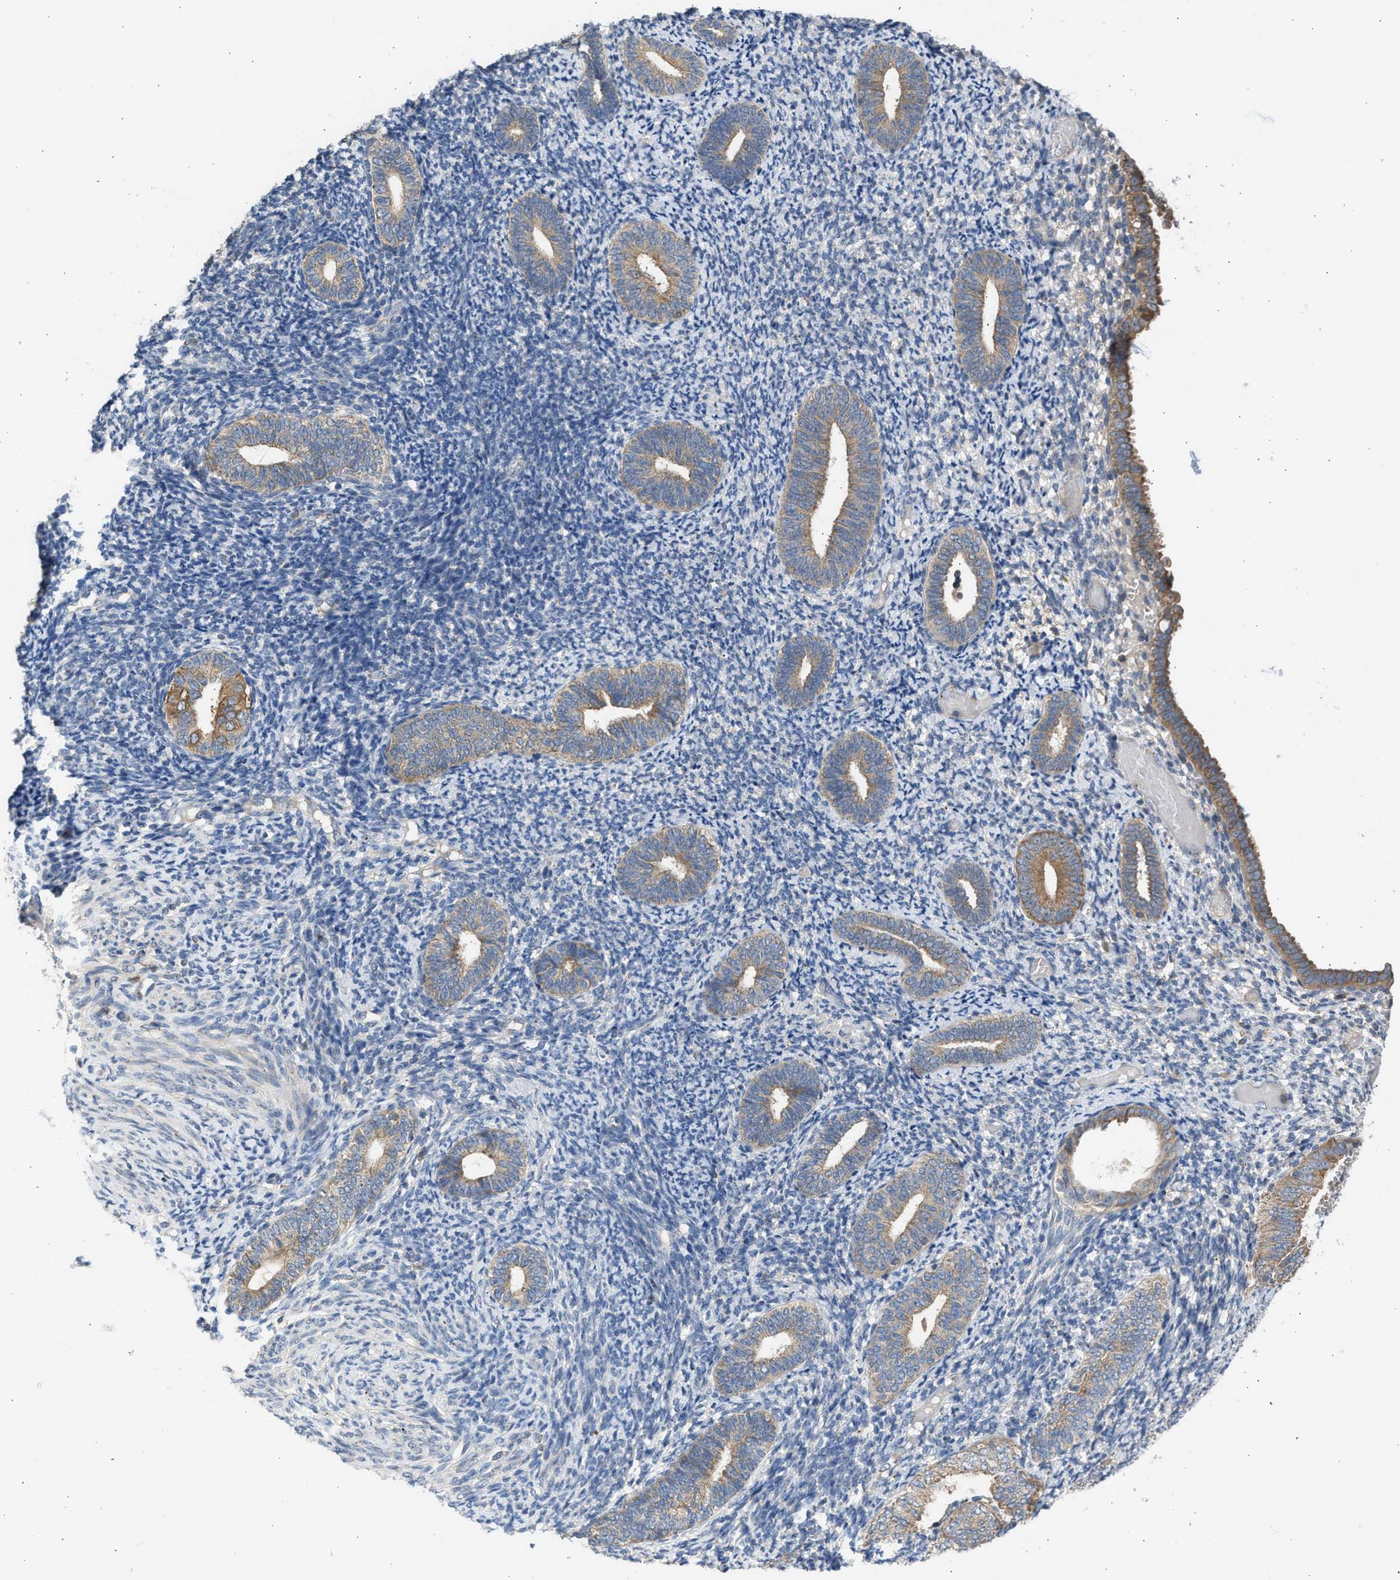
{"staining": {"intensity": "weak", "quantity": "<25%", "location": "cytoplasmic/membranous"}, "tissue": "endometrium", "cell_type": "Cells in endometrial stroma", "image_type": "normal", "snomed": [{"axis": "morphology", "description": "Normal tissue, NOS"}, {"axis": "topography", "description": "Endometrium"}], "caption": "DAB (3,3'-diaminobenzidine) immunohistochemical staining of unremarkable human endometrium displays no significant expression in cells in endometrial stroma.", "gene": "CYP1A1", "patient": {"sex": "female", "age": 66}}